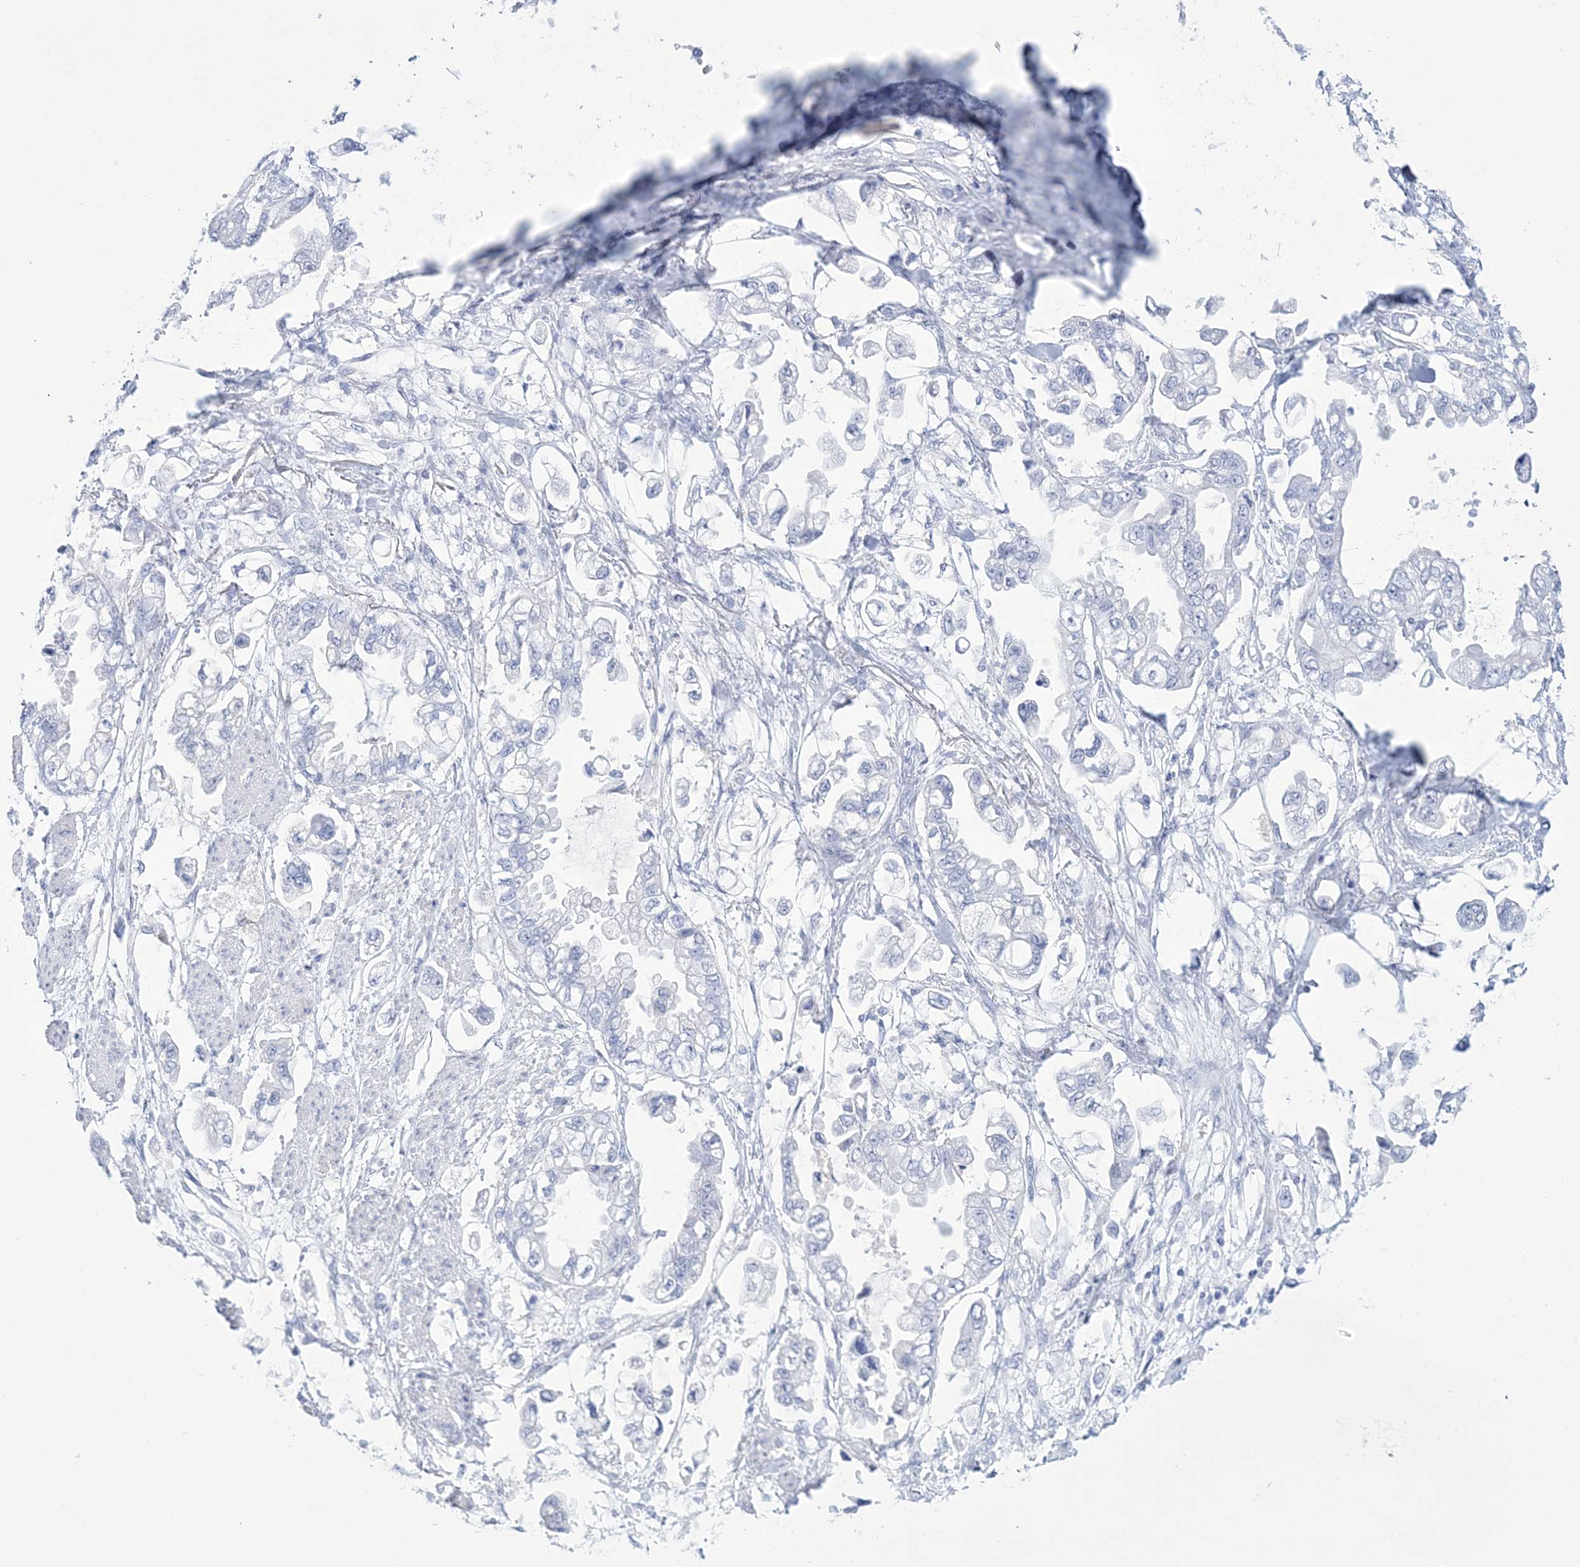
{"staining": {"intensity": "negative", "quantity": "none", "location": "none"}, "tissue": "stomach cancer", "cell_type": "Tumor cells", "image_type": "cancer", "snomed": [{"axis": "morphology", "description": "Adenocarcinoma, NOS"}, {"axis": "topography", "description": "Stomach"}], "caption": "Tumor cells show no significant protein expression in adenocarcinoma (stomach). (Stains: DAB (3,3'-diaminobenzidine) immunohistochemistry with hematoxylin counter stain, Microscopy: brightfield microscopy at high magnification).", "gene": "RBP2", "patient": {"sex": "male", "age": 62}}